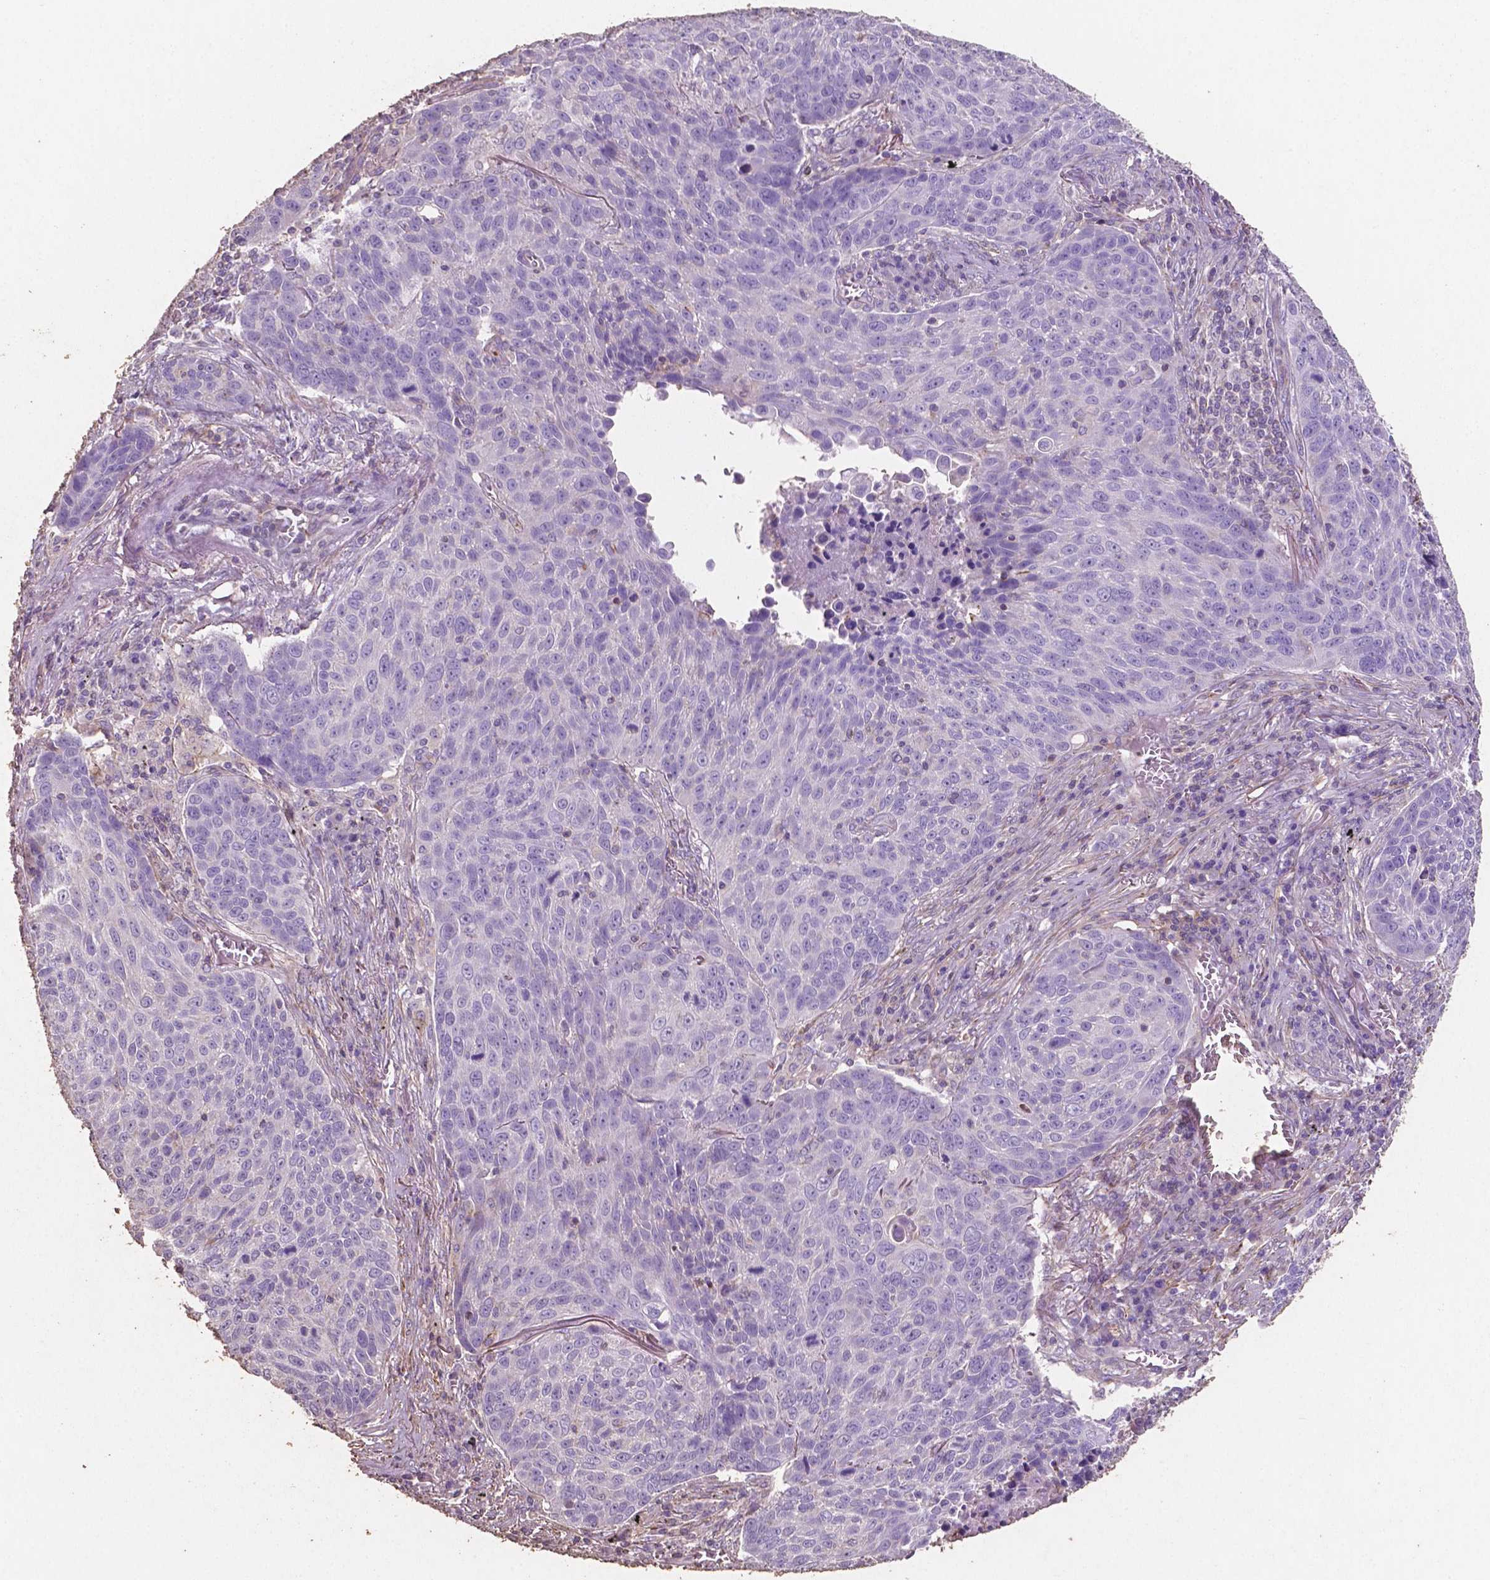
{"staining": {"intensity": "negative", "quantity": "none", "location": "none"}, "tissue": "lung cancer", "cell_type": "Tumor cells", "image_type": "cancer", "snomed": [{"axis": "morphology", "description": "Squamous cell carcinoma, NOS"}, {"axis": "topography", "description": "Lung"}], "caption": "The IHC photomicrograph has no significant expression in tumor cells of lung cancer (squamous cell carcinoma) tissue.", "gene": "COMMD4", "patient": {"sex": "male", "age": 78}}